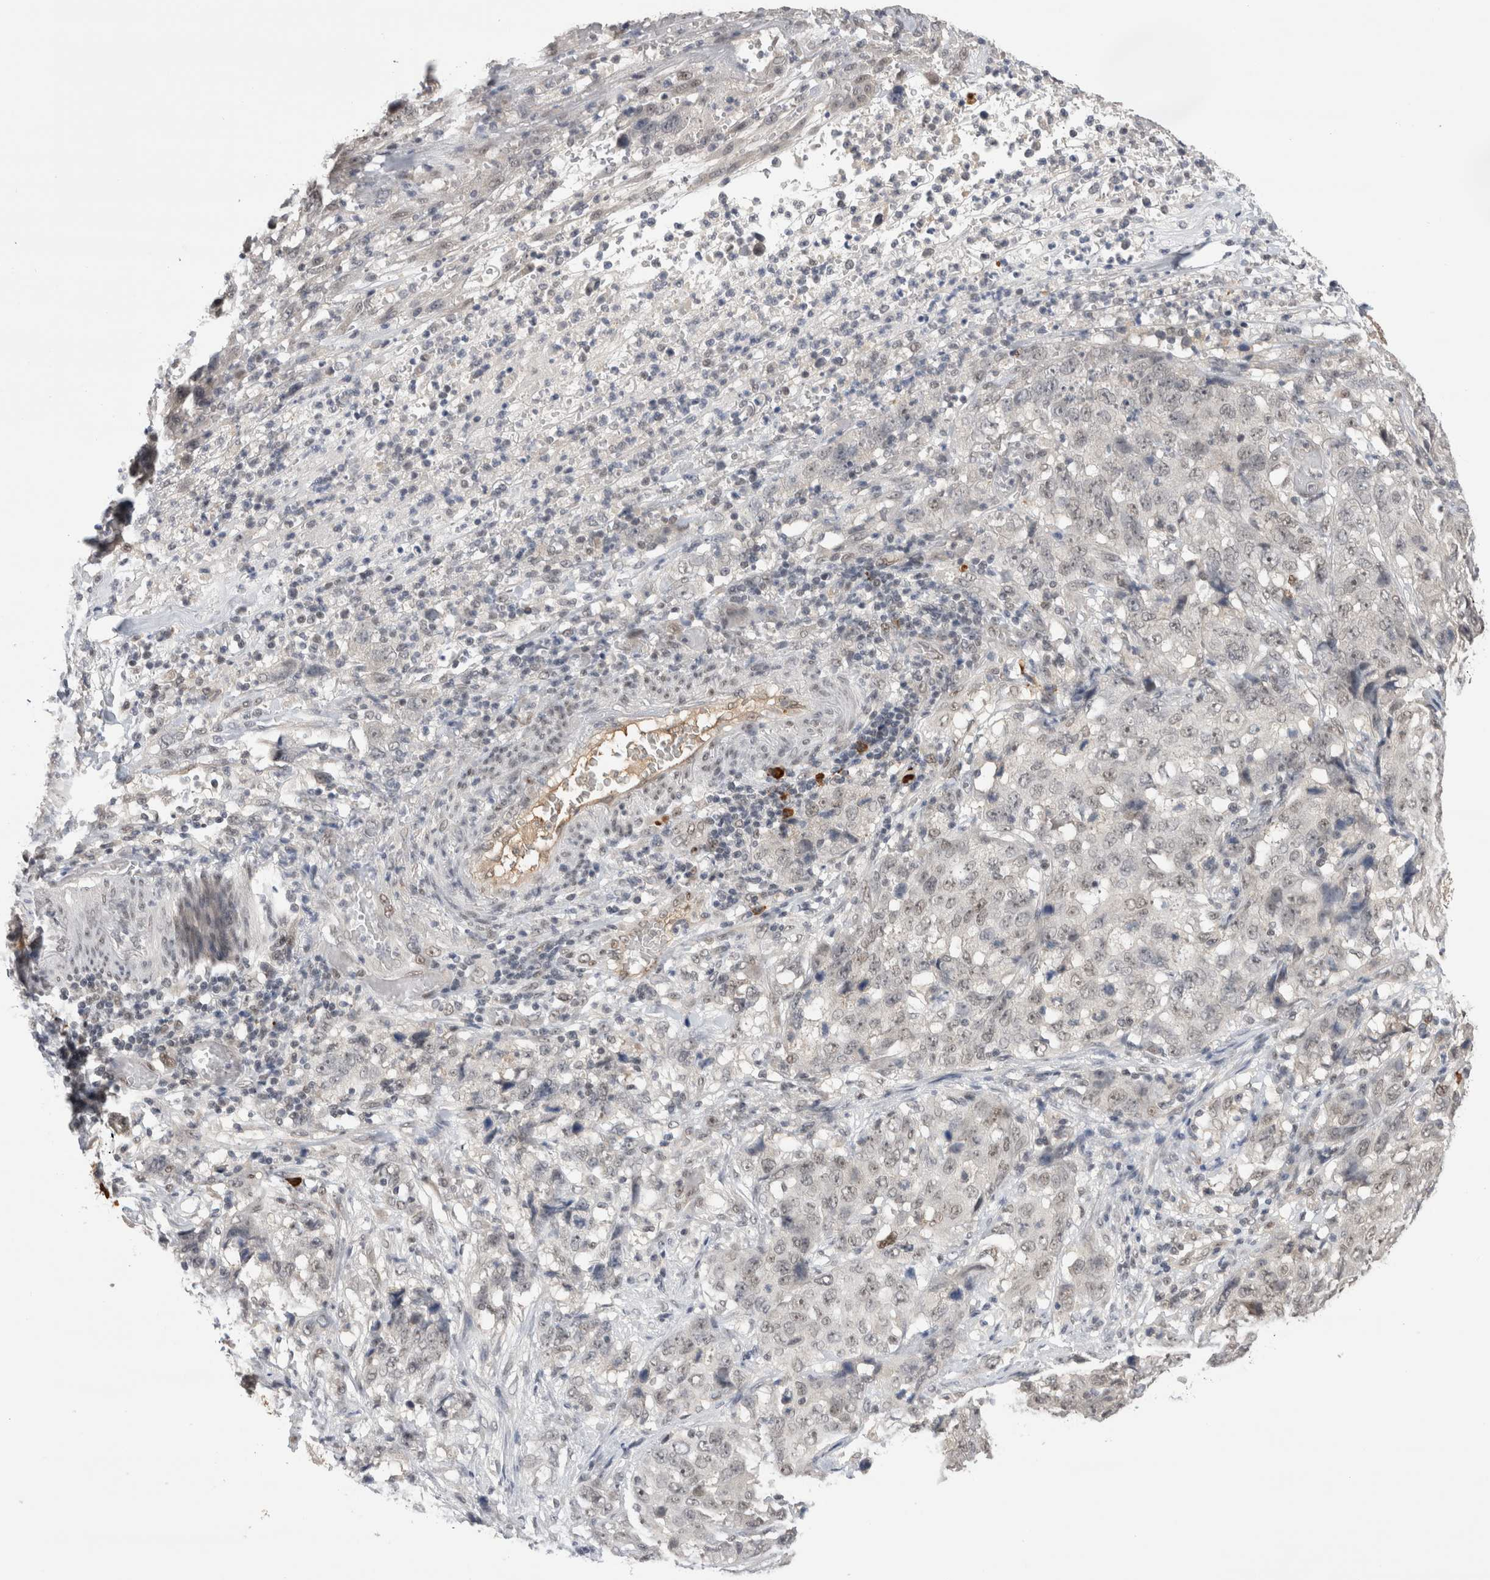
{"staining": {"intensity": "weak", "quantity": "25%-75%", "location": "nuclear"}, "tissue": "stomach cancer", "cell_type": "Tumor cells", "image_type": "cancer", "snomed": [{"axis": "morphology", "description": "Adenocarcinoma, NOS"}, {"axis": "topography", "description": "Stomach"}], "caption": "Protein expression analysis of human stomach adenocarcinoma reveals weak nuclear positivity in approximately 25%-75% of tumor cells.", "gene": "ZNF24", "patient": {"sex": "male", "age": 48}}